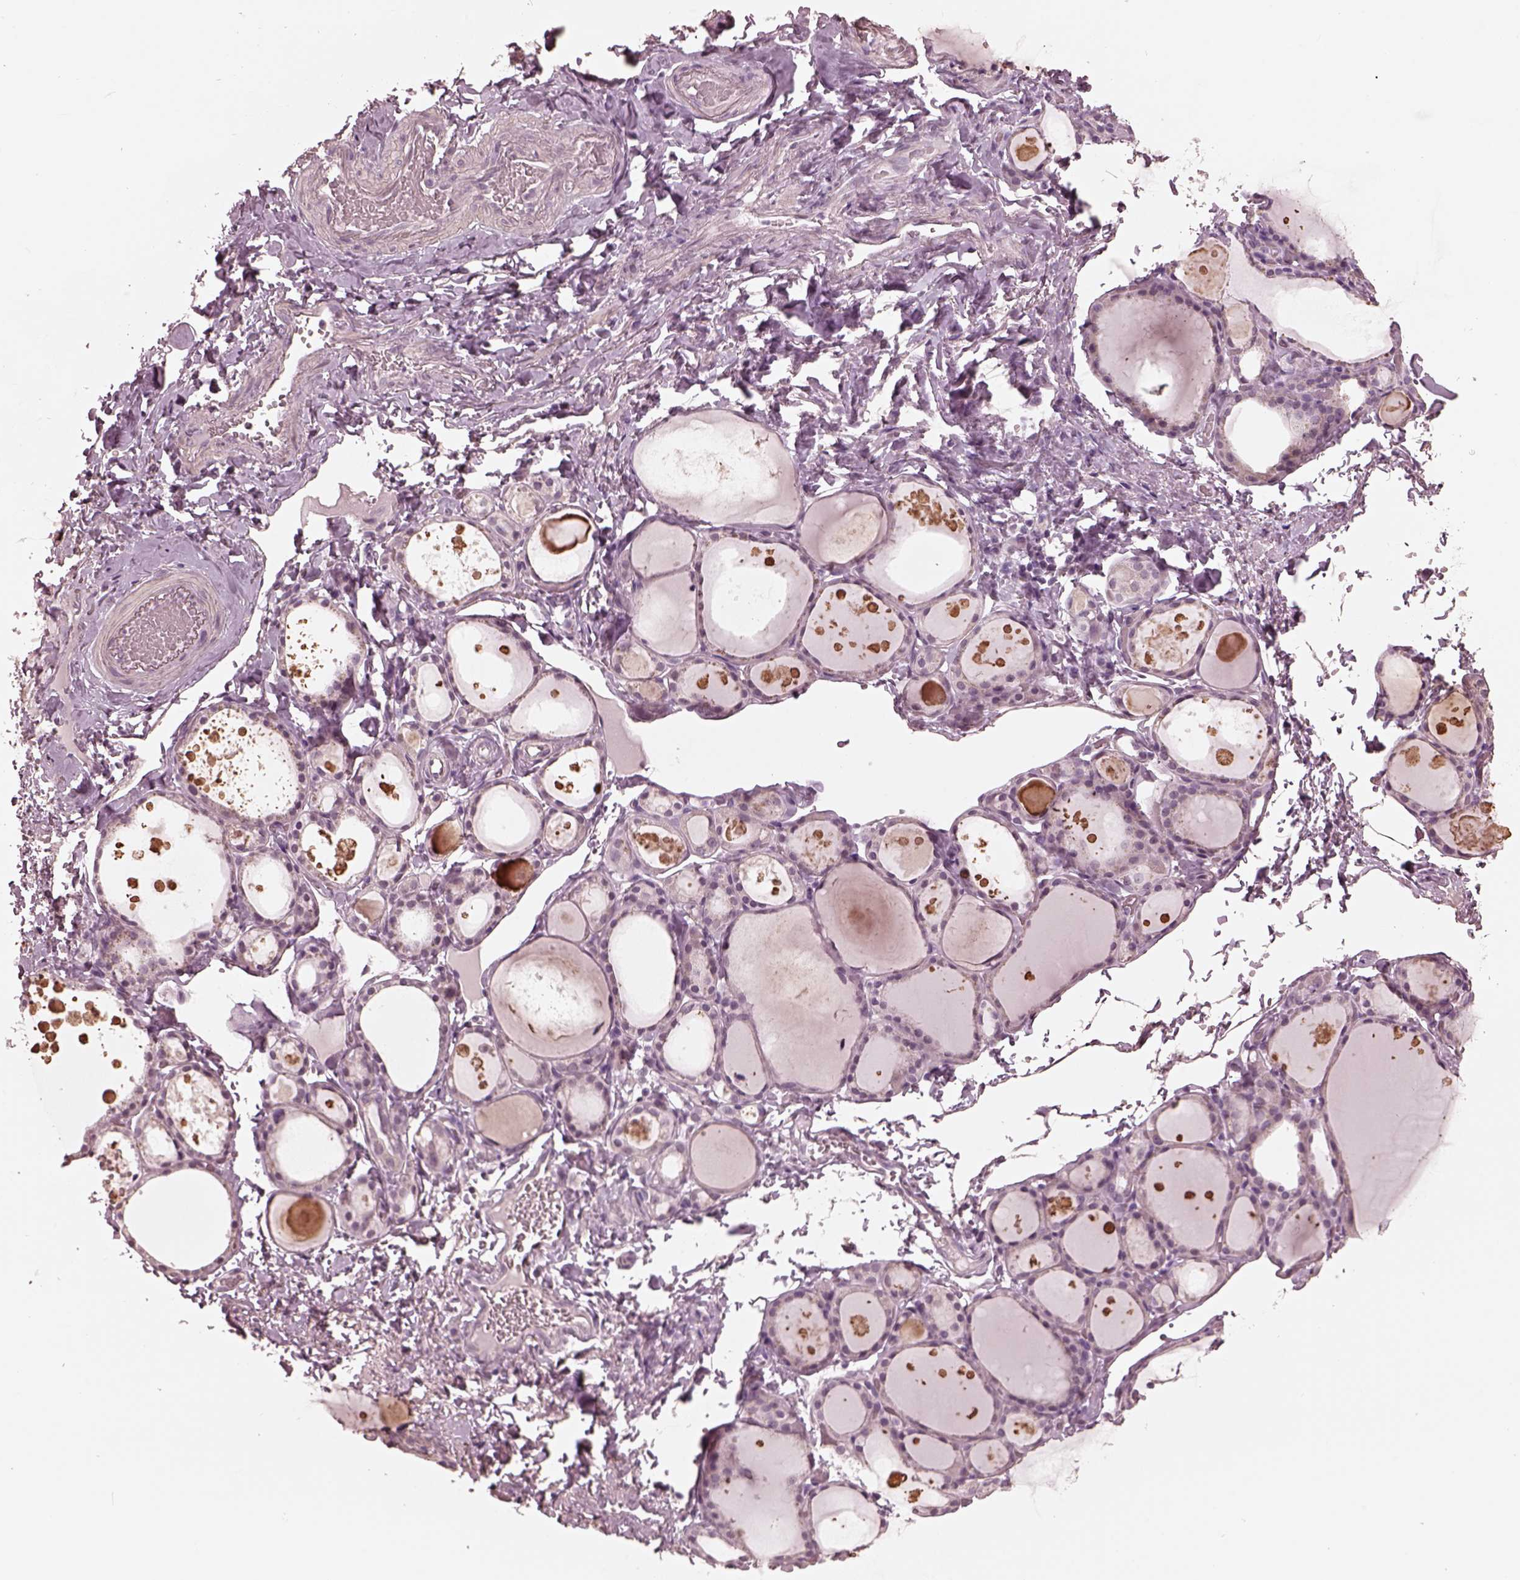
{"staining": {"intensity": "negative", "quantity": "none", "location": "none"}, "tissue": "thyroid gland", "cell_type": "Glandular cells", "image_type": "normal", "snomed": [{"axis": "morphology", "description": "Normal tissue, NOS"}, {"axis": "topography", "description": "Thyroid gland"}], "caption": "Immunohistochemistry image of normal thyroid gland: human thyroid gland stained with DAB displays no significant protein positivity in glandular cells.", "gene": "OPTC", "patient": {"sex": "male", "age": 68}}